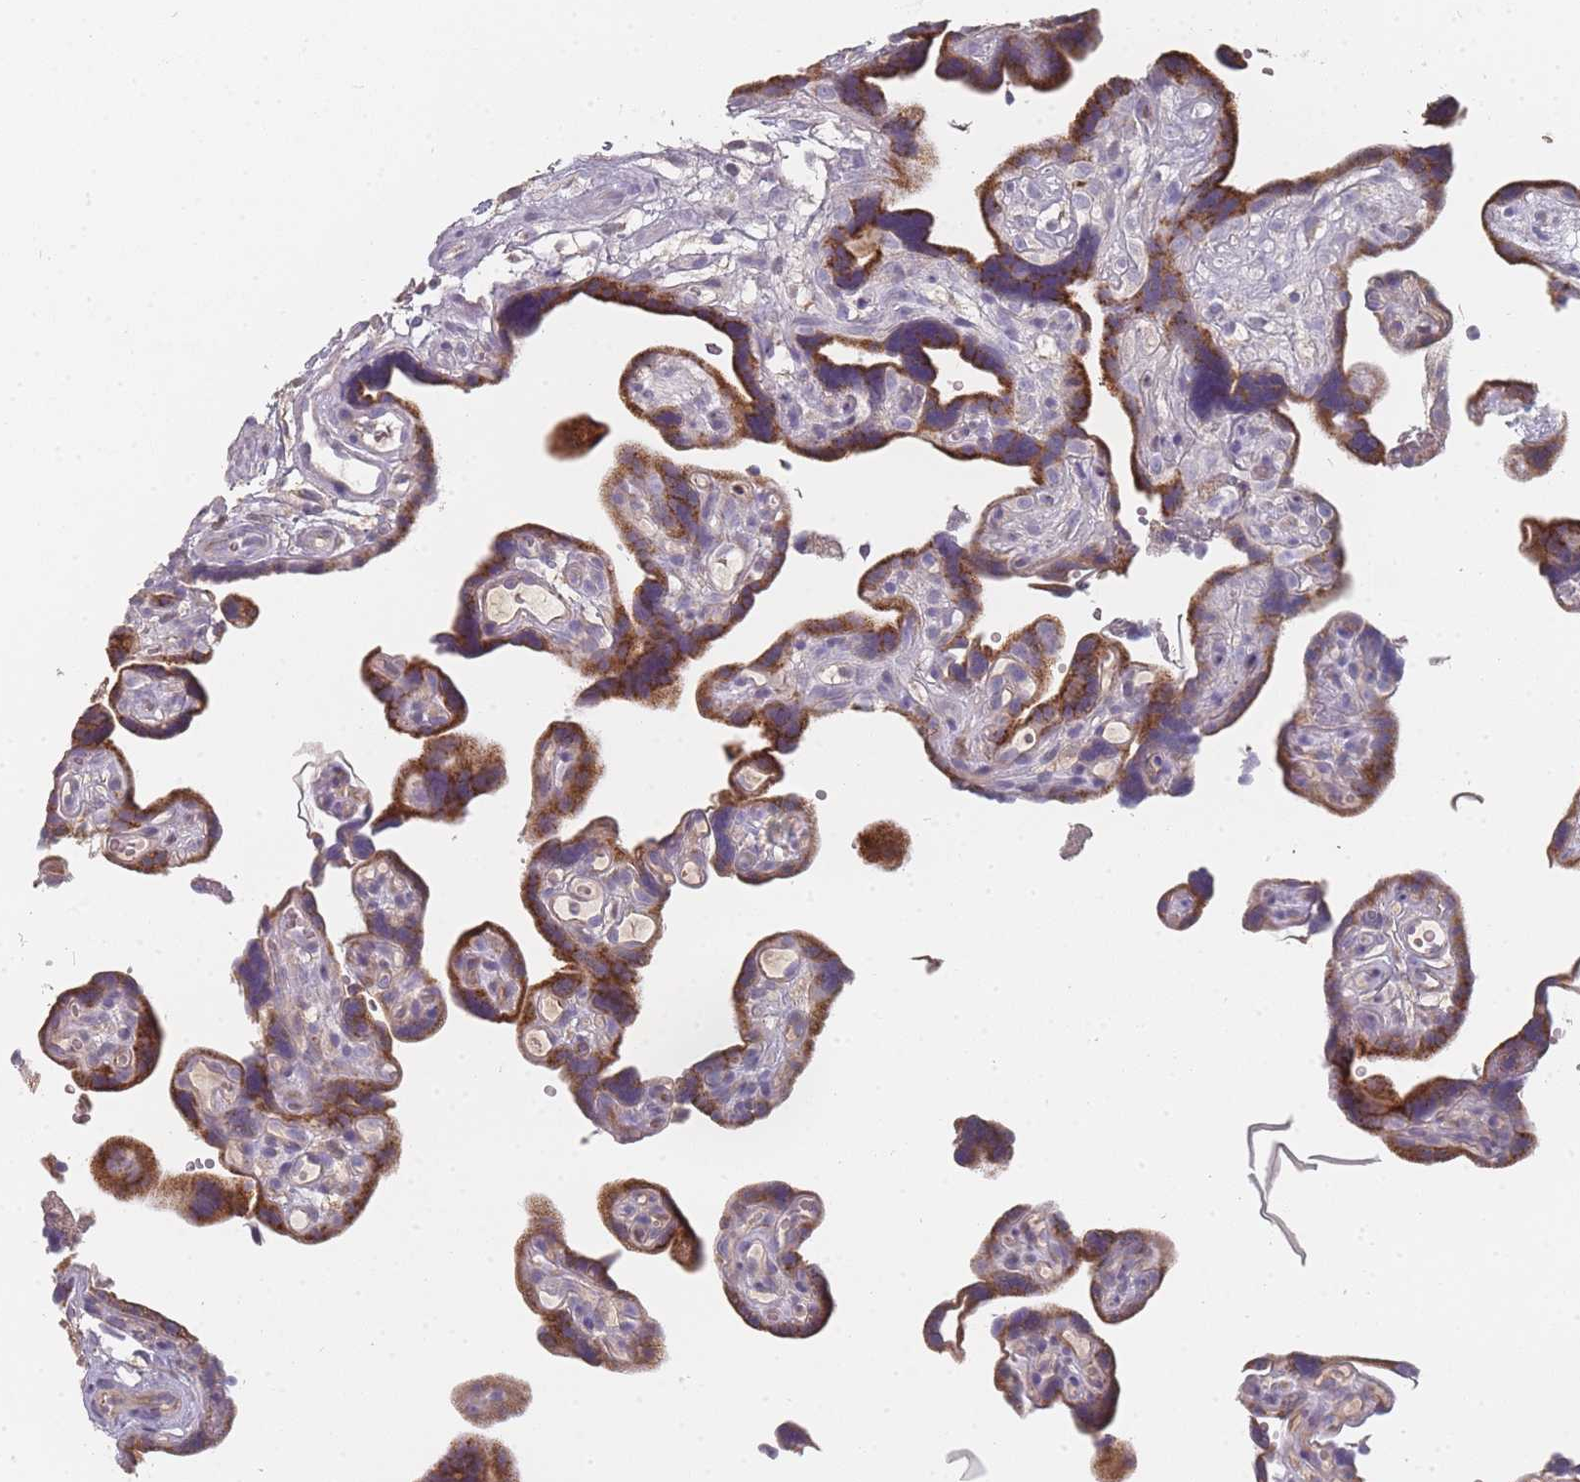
{"staining": {"intensity": "strong", "quantity": ">75%", "location": "cytoplasmic/membranous"}, "tissue": "placenta", "cell_type": "Trophoblastic cells", "image_type": "normal", "snomed": [{"axis": "morphology", "description": "Normal tissue, NOS"}, {"axis": "topography", "description": "Placenta"}], "caption": "Trophoblastic cells demonstrate strong cytoplasmic/membranous staining in approximately >75% of cells in normal placenta. Nuclei are stained in blue.", "gene": "SLC35E4", "patient": {"sex": "female", "age": 30}}